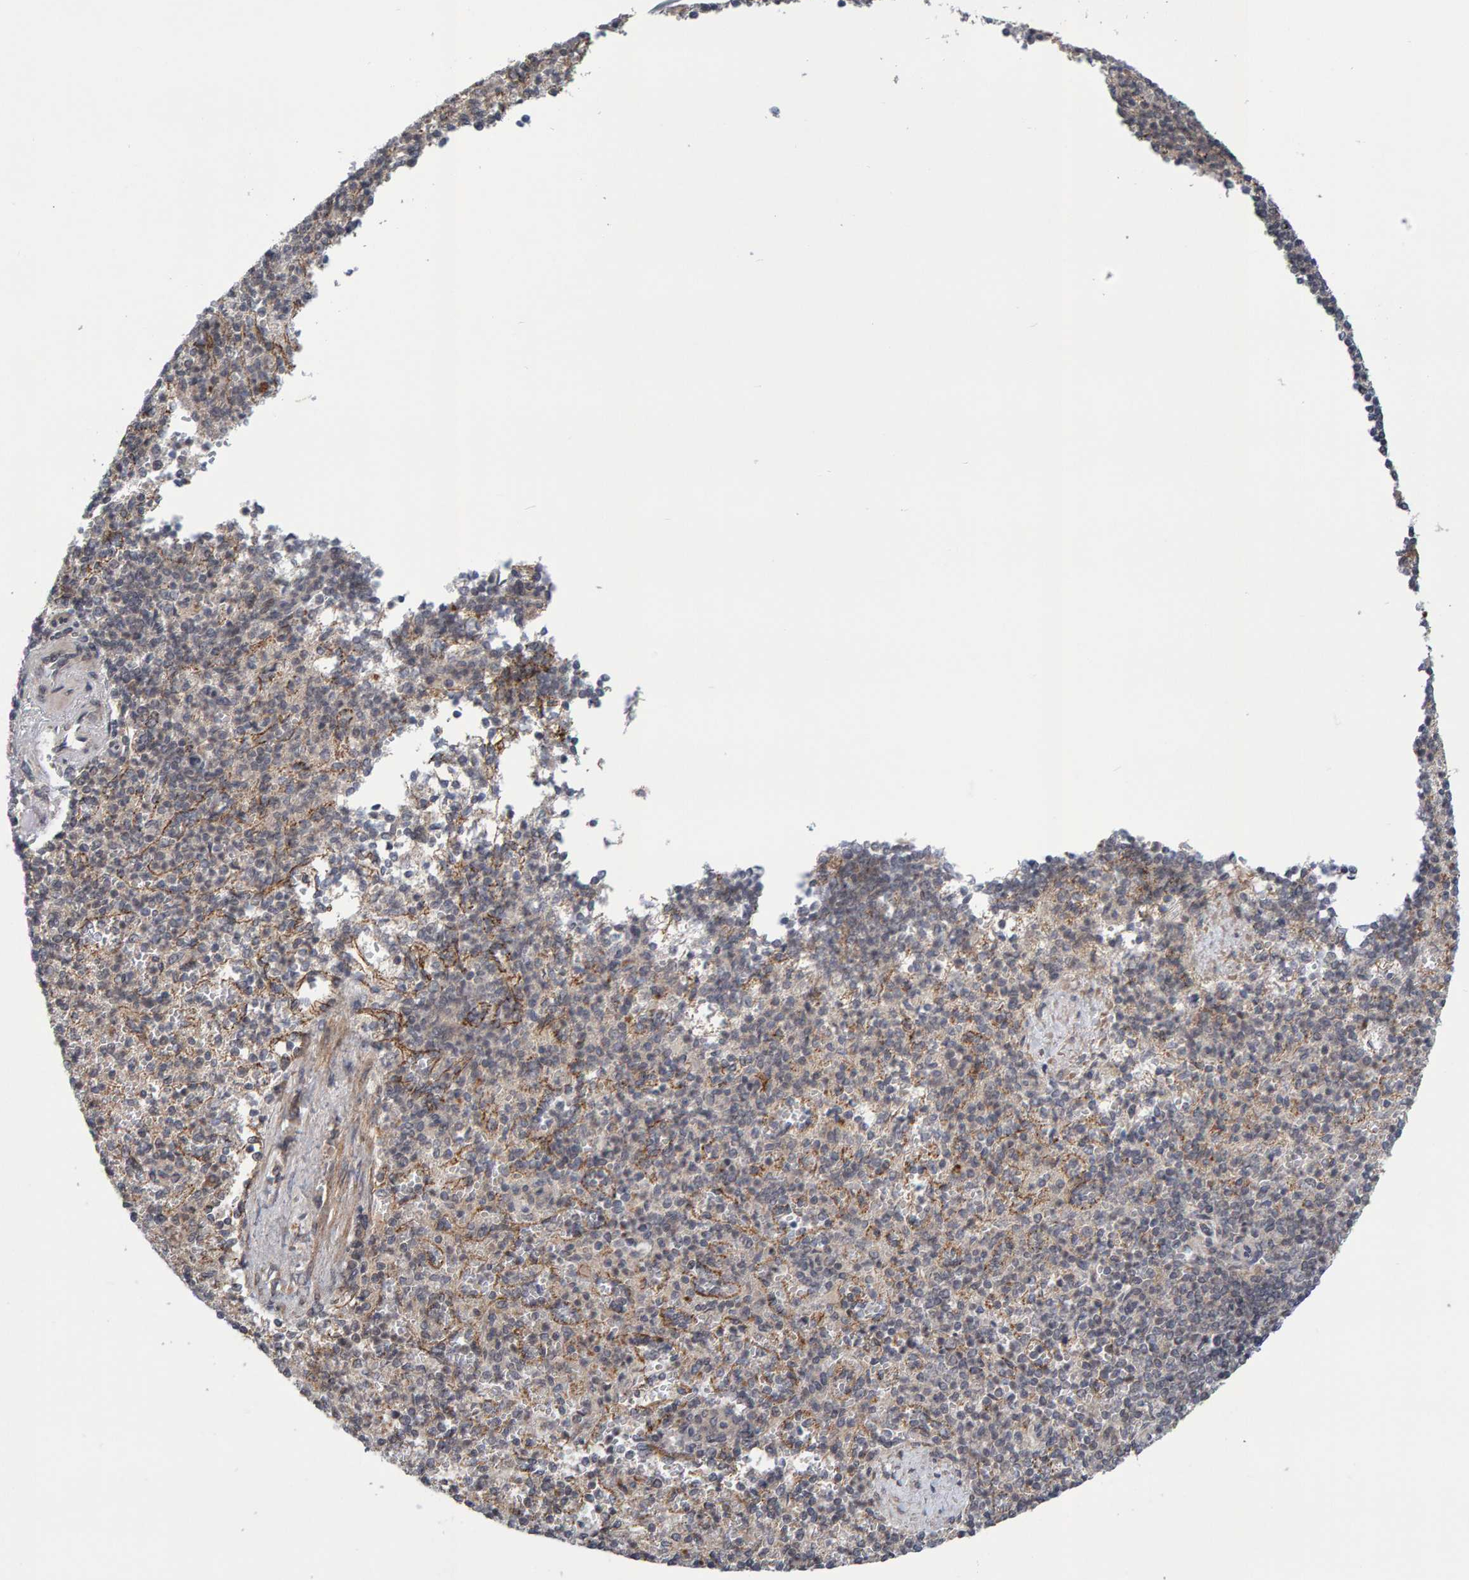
{"staining": {"intensity": "weak", "quantity": "25%-75%", "location": "cytoplasmic/membranous"}, "tissue": "spleen", "cell_type": "Cells in red pulp", "image_type": "normal", "snomed": [{"axis": "morphology", "description": "Normal tissue, NOS"}, {"axis": "topography", "description": "Spleen"}], "caption": "Protein analysis of unremarkable spleen reveals weak cytoplasmic/membranous positivity in about 25%-75% of cells in red pulp.", "gene": "CDH2", "patient": {"sex": "female", "age": 74}}